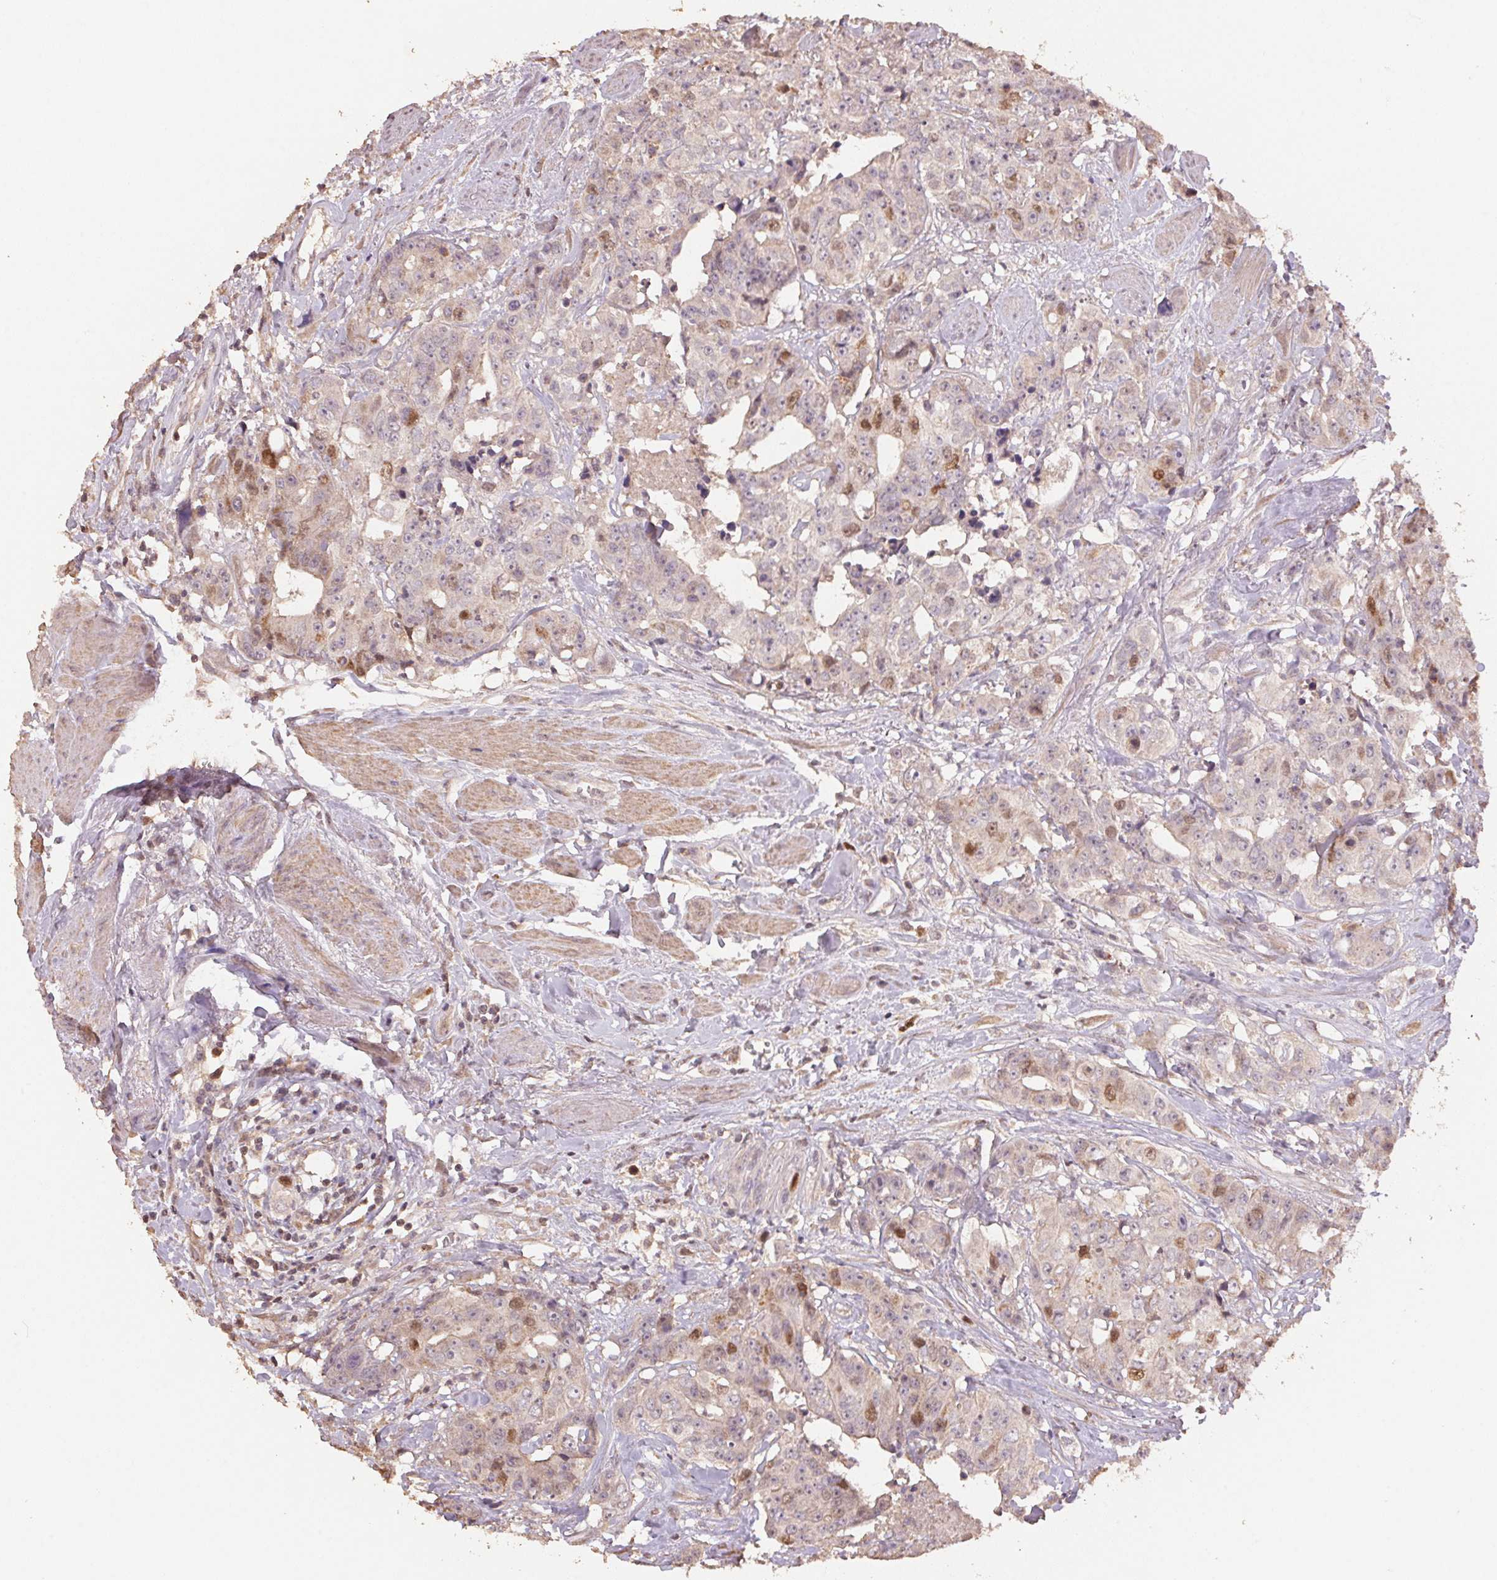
{"staining": {"intensity": "moderate", "quantity": "<25%", "location": "cytoplasmic/membranous,nuclear"}, "tissue": "colorectal cancer", "cell_type": "Tumor cells", "image_type": "cancer", "snomed": [{"axis": "morphology", "description": "Adenocarcinoma, NOS"}, {"axis": "topography", "description": "Rectum"}], "caption": "An image showing moderate cytoplasmic/membranous and nuclear staining in about <25% of tumor cells in colorectal cancer, as visualized by brown immunohistochemical staining.", "gene": "CENPF", "patient": {"sex": "female", "age": 62}}